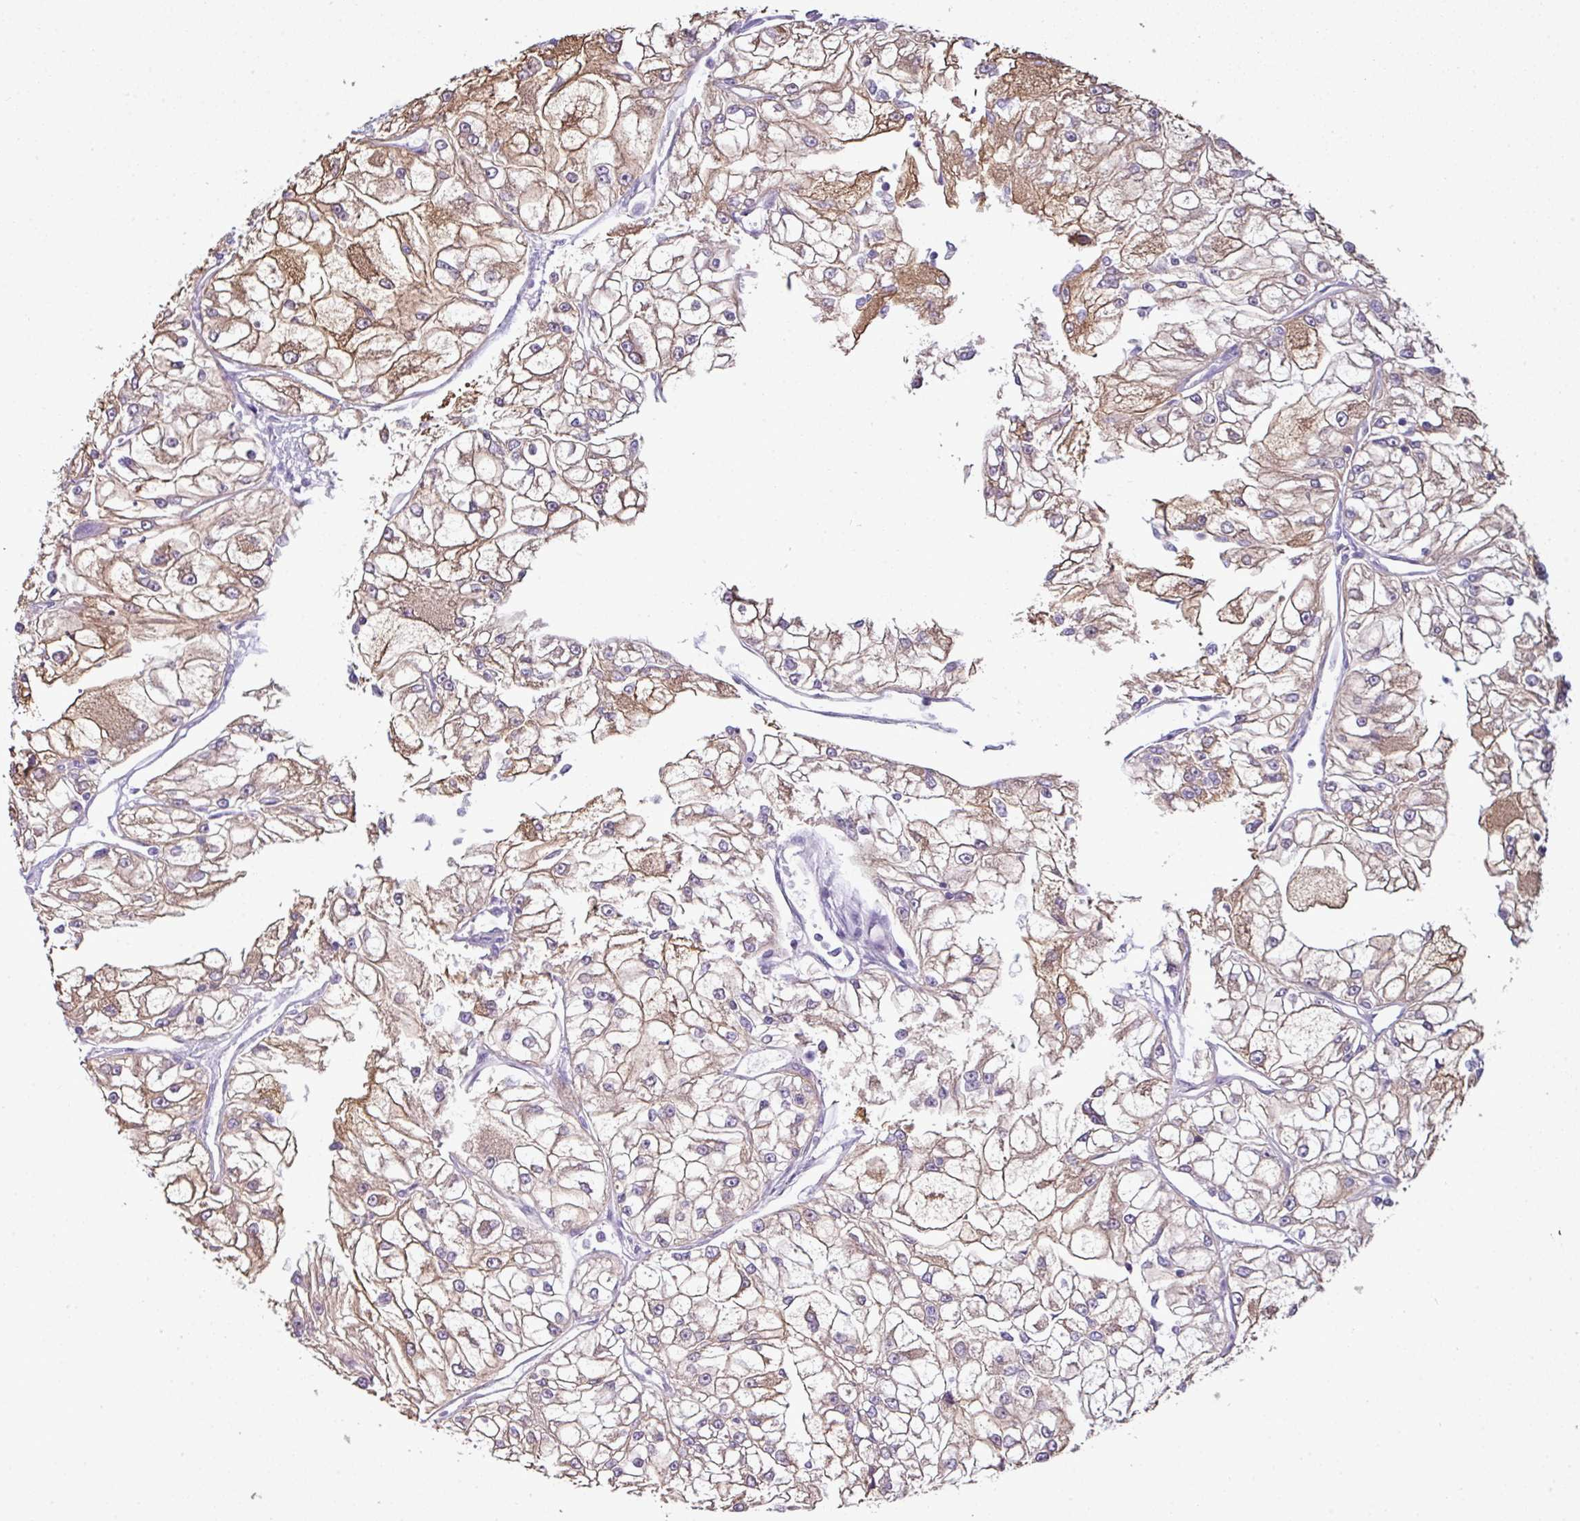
{"staining": {"intensity": "moderate", "quantity": "25%-75%", "location": "cytoplasmic/membranous"}, "tissue": "renal cancer", "cell_type": "Tumor cells", "image_type": "cancer", "snomed": [{"axis": "morphology", "description": "Adenocarcinoma, NOS"}, {"axis": "topography", "description": "Kidney"}], "caption": "Renal cancer (adenocarcinoma) stained with a protein marker reveals moderate staining in tumor cells.", "gene": "AGAP5", "patient": {"sex": "female", "age": 72}}